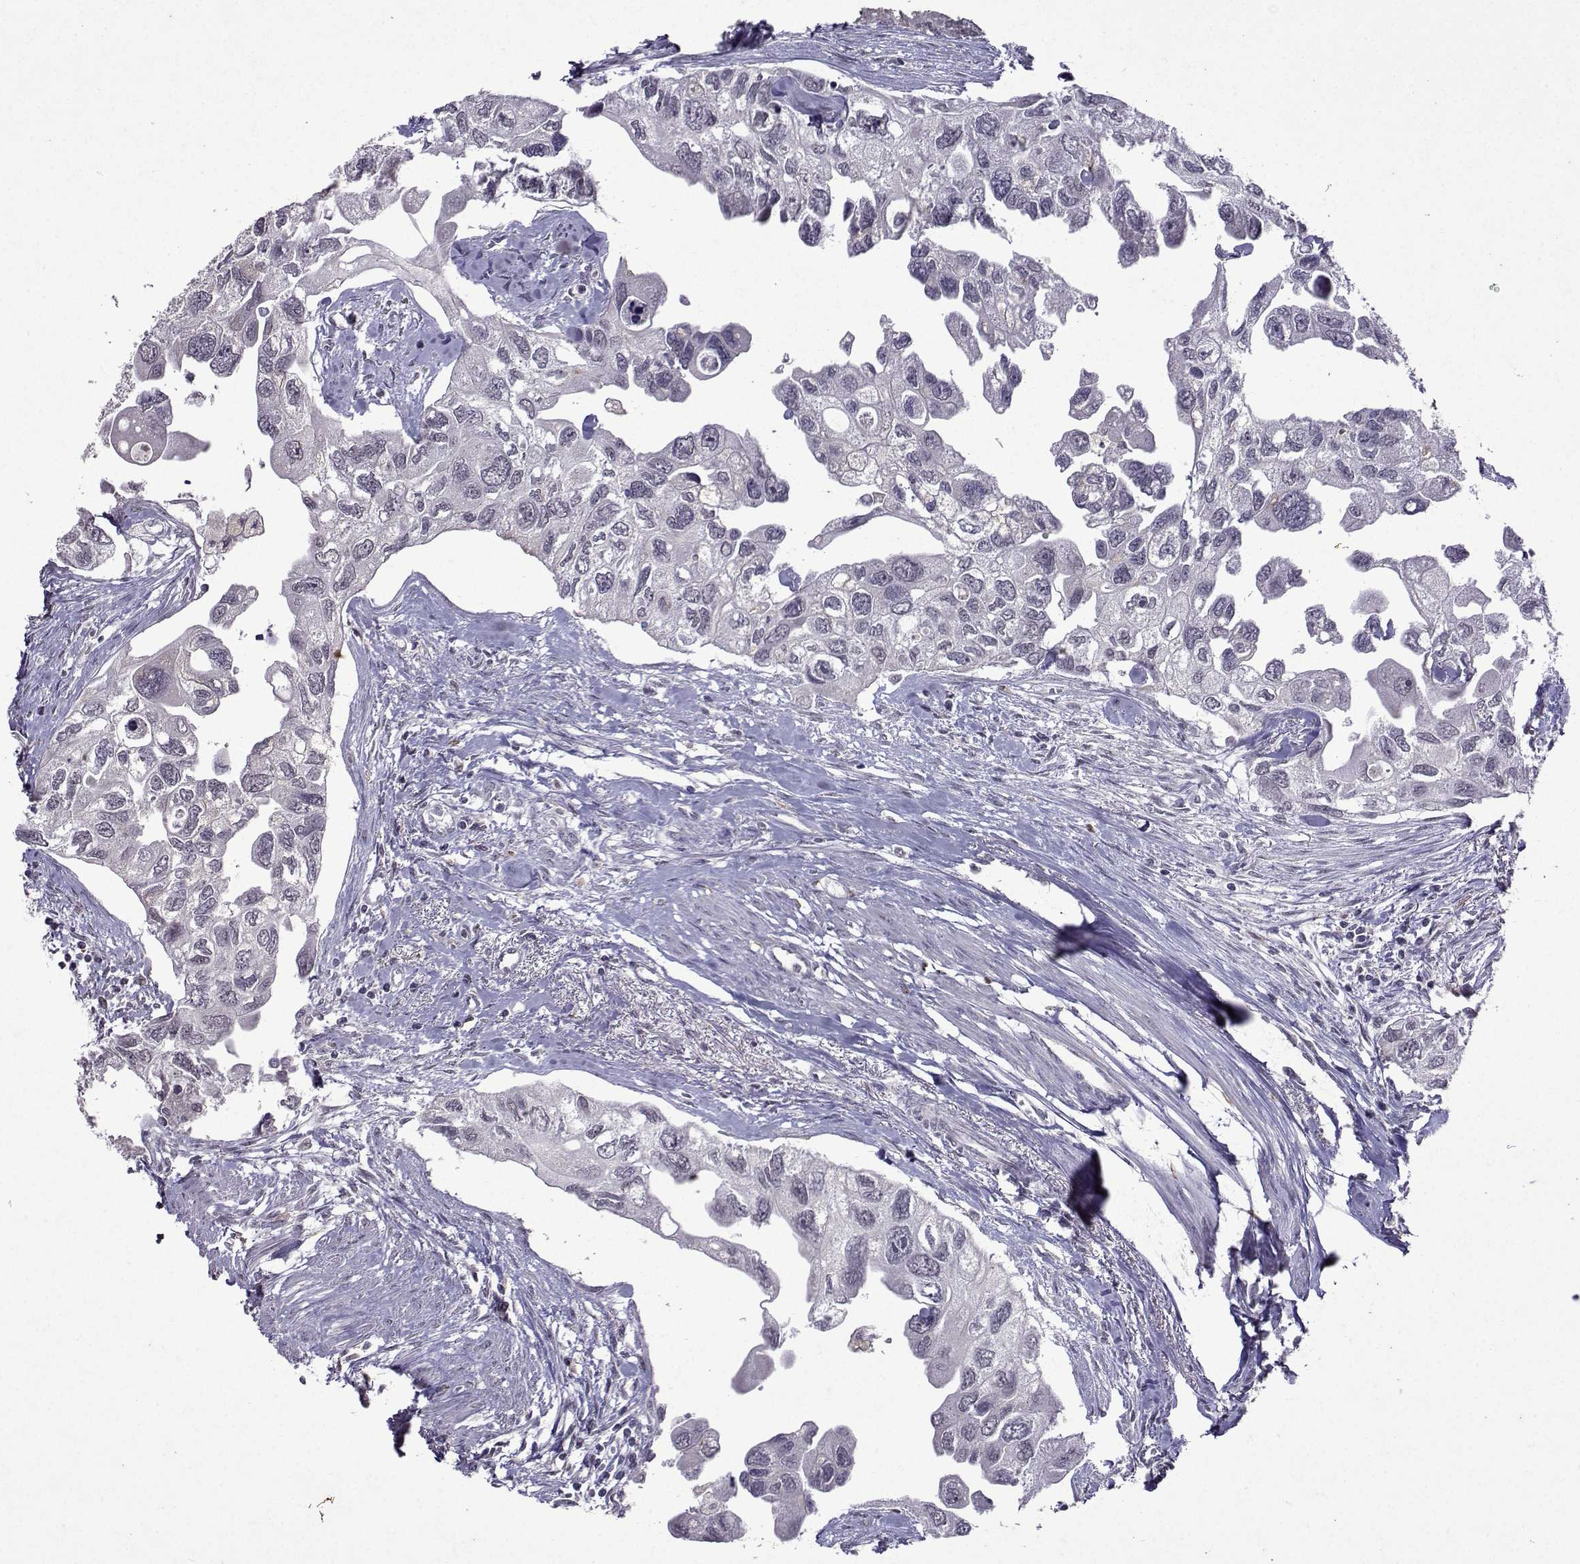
{"staining": {"intensity": "negative", "quantity": "none", "location": "none"}, "tissue": "urothelial cancer", "cell_type": "Tumor cells", "image_type": "cancer", "snomed": [{"axis": "morphology", "description": "Urothelial carcinoma, High grade"}, {"axis": "topography", "description": "Urinary bladder"}], "caption": "Histopathology image shows no significant protein expression in tumor cells of urothelial cancer.", "gene": "CCL28", "patient": {"sex": "male", "age": 59}}